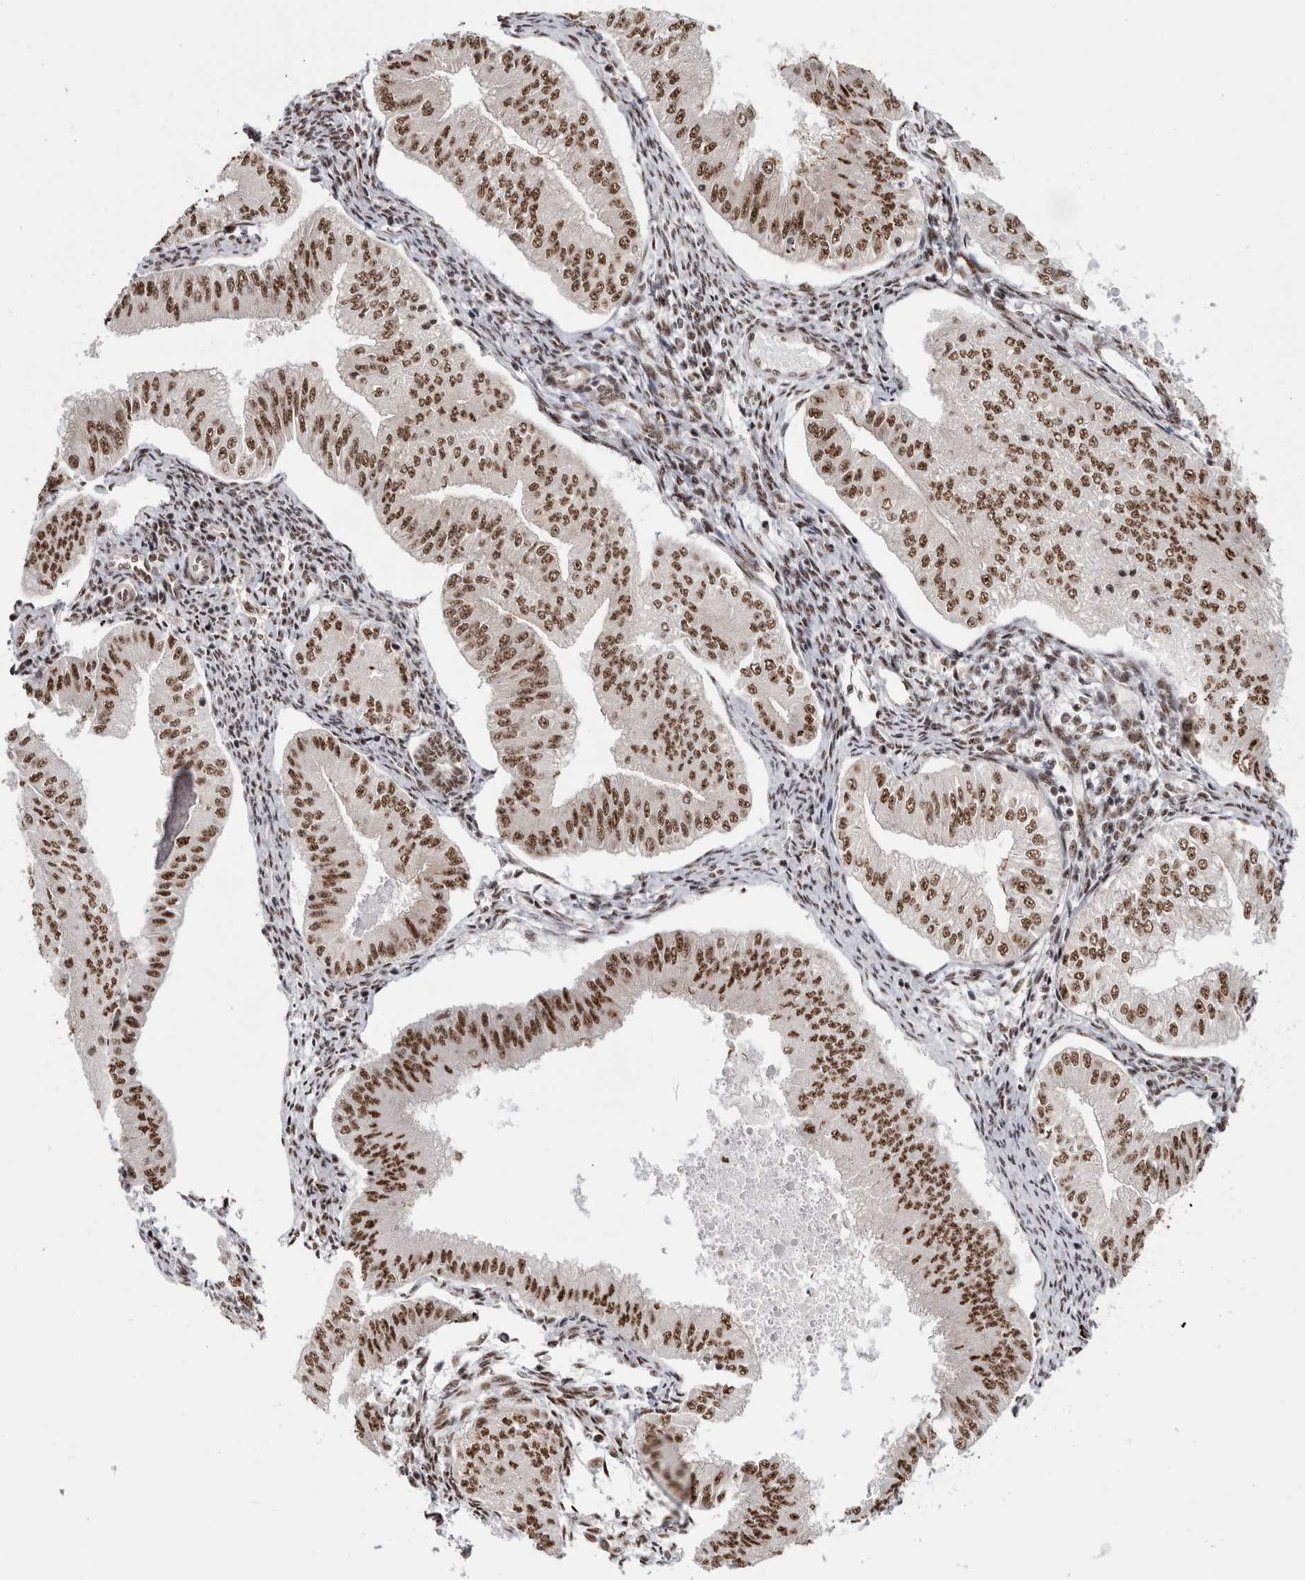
{"staining": {"intensity": "moderate", "quantity": ">75%", "location": "nuclear"}, "tissue": "endometrial cancer", "cell_type": "Tumor cells", "image_type": "cancer", "snomed": [{"axis": "morphology", "description": "Normal tissue, NOS"}, {"axis": "morphology", "description": "Adenocarcinoma, NOS"}, {"axis": "topography", "description": "Endometrium"}], "caption": "Immunohistochemistry (DAB) staining of endometrial cancer demonstrates moderate nuclear protein staining in about >75% of tumor cells. (DAB = brown stain, brightfield microscopy at high magnification).", "gene": "MKNK1", "patient": {"sex": "female", "age": 53}}